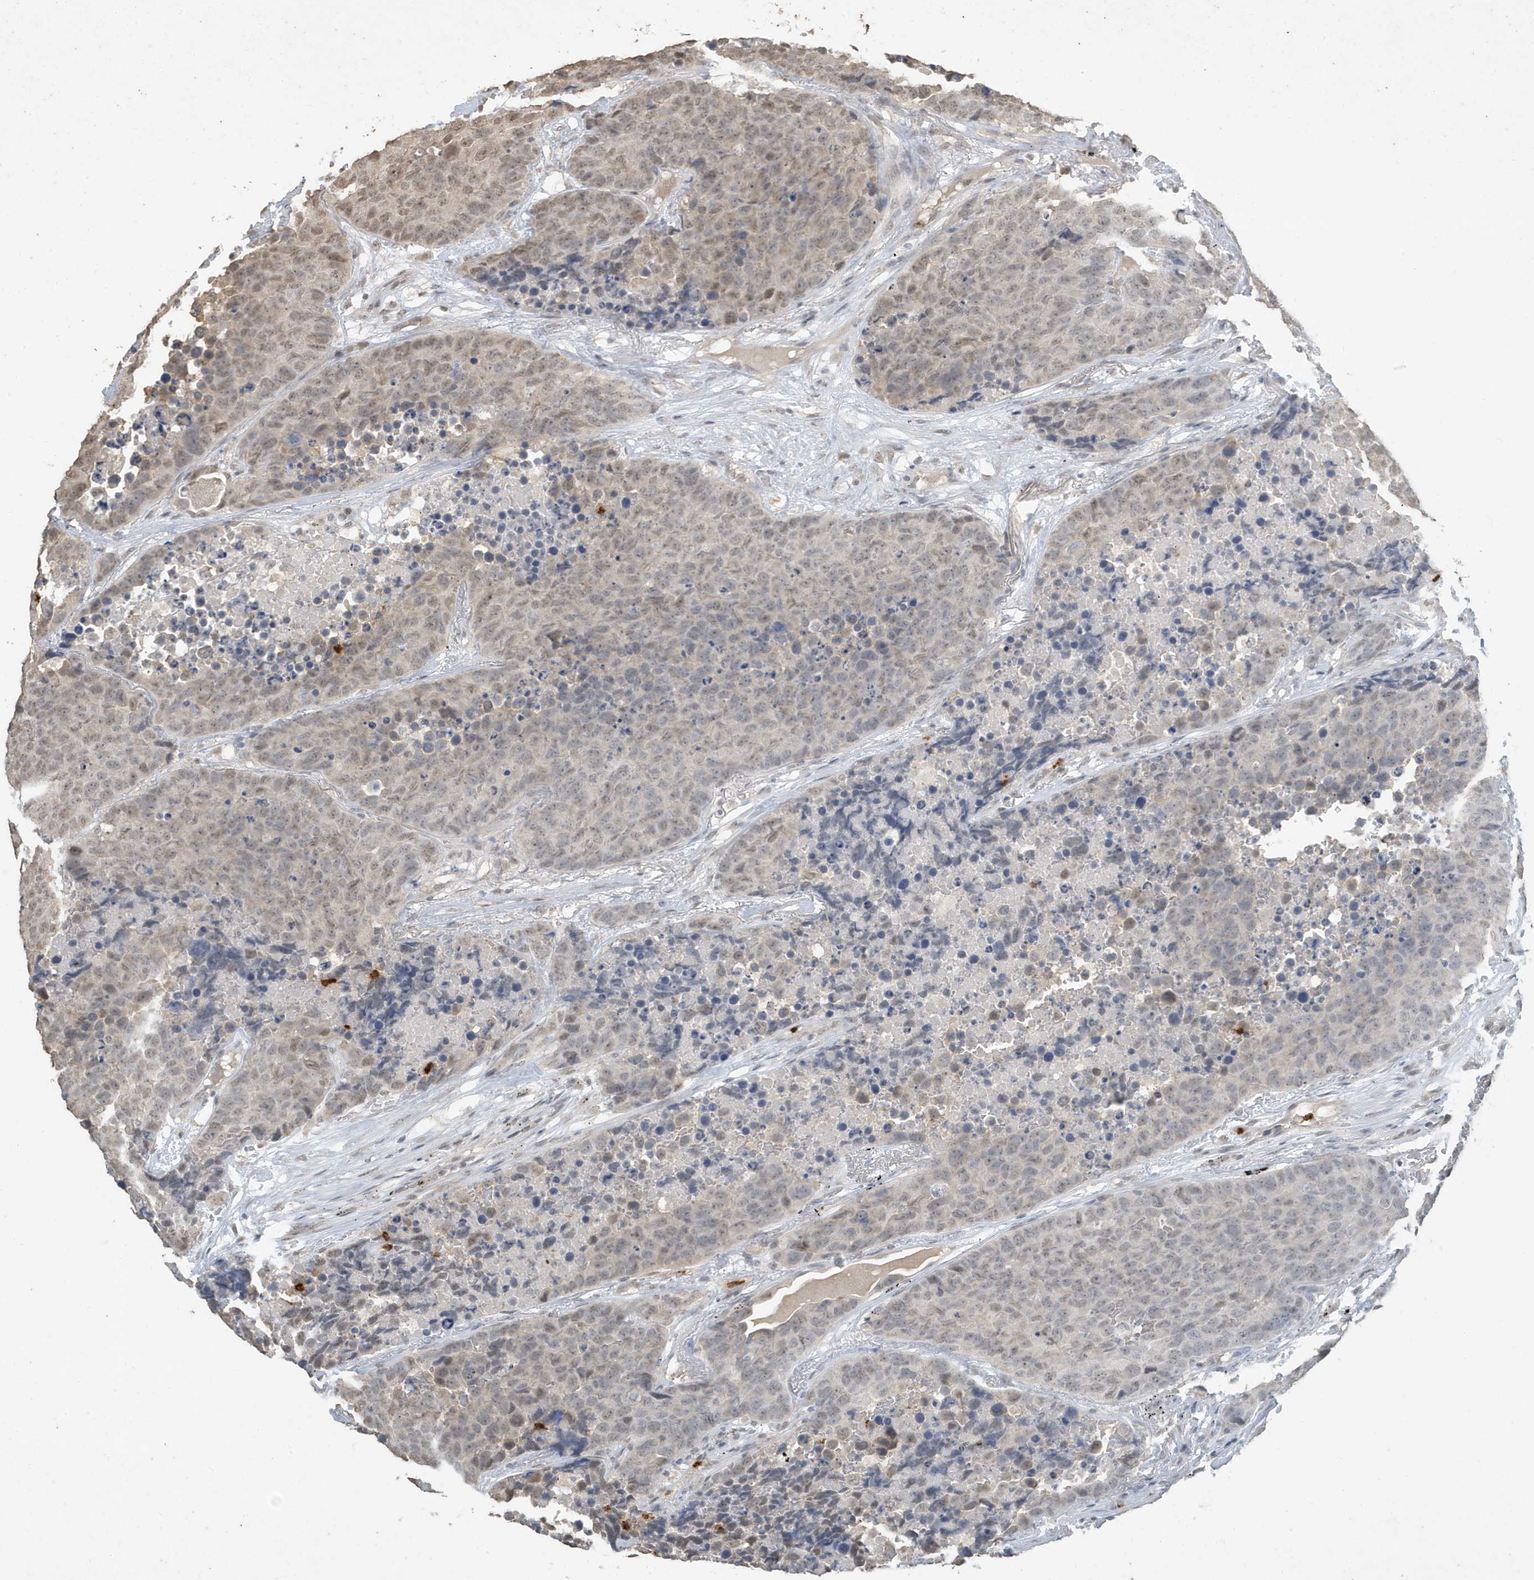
{"staining": {"intensity": "weak", "quantity": ">75%", "location": "nuclear"}, "tissue": "carcinoid", "cell_type": "Tumor cells", "image_type": "cancer", "snomed": [{"axis": "morphology", "description": "Carcinoid, malignant, NOS"}, {"axis": "topography", "description": "Lung"}], "caption": "IHC histopathology image of neoplastic tissue: human carcinoid stained using immunohistochemistry shows low levels of weak protein expression localized specifically in the nuclear of tumor cells, appearing as a nuclear brown color.", "gene": "DEFA1", "patient": {"sex": "male", "age": 60}}